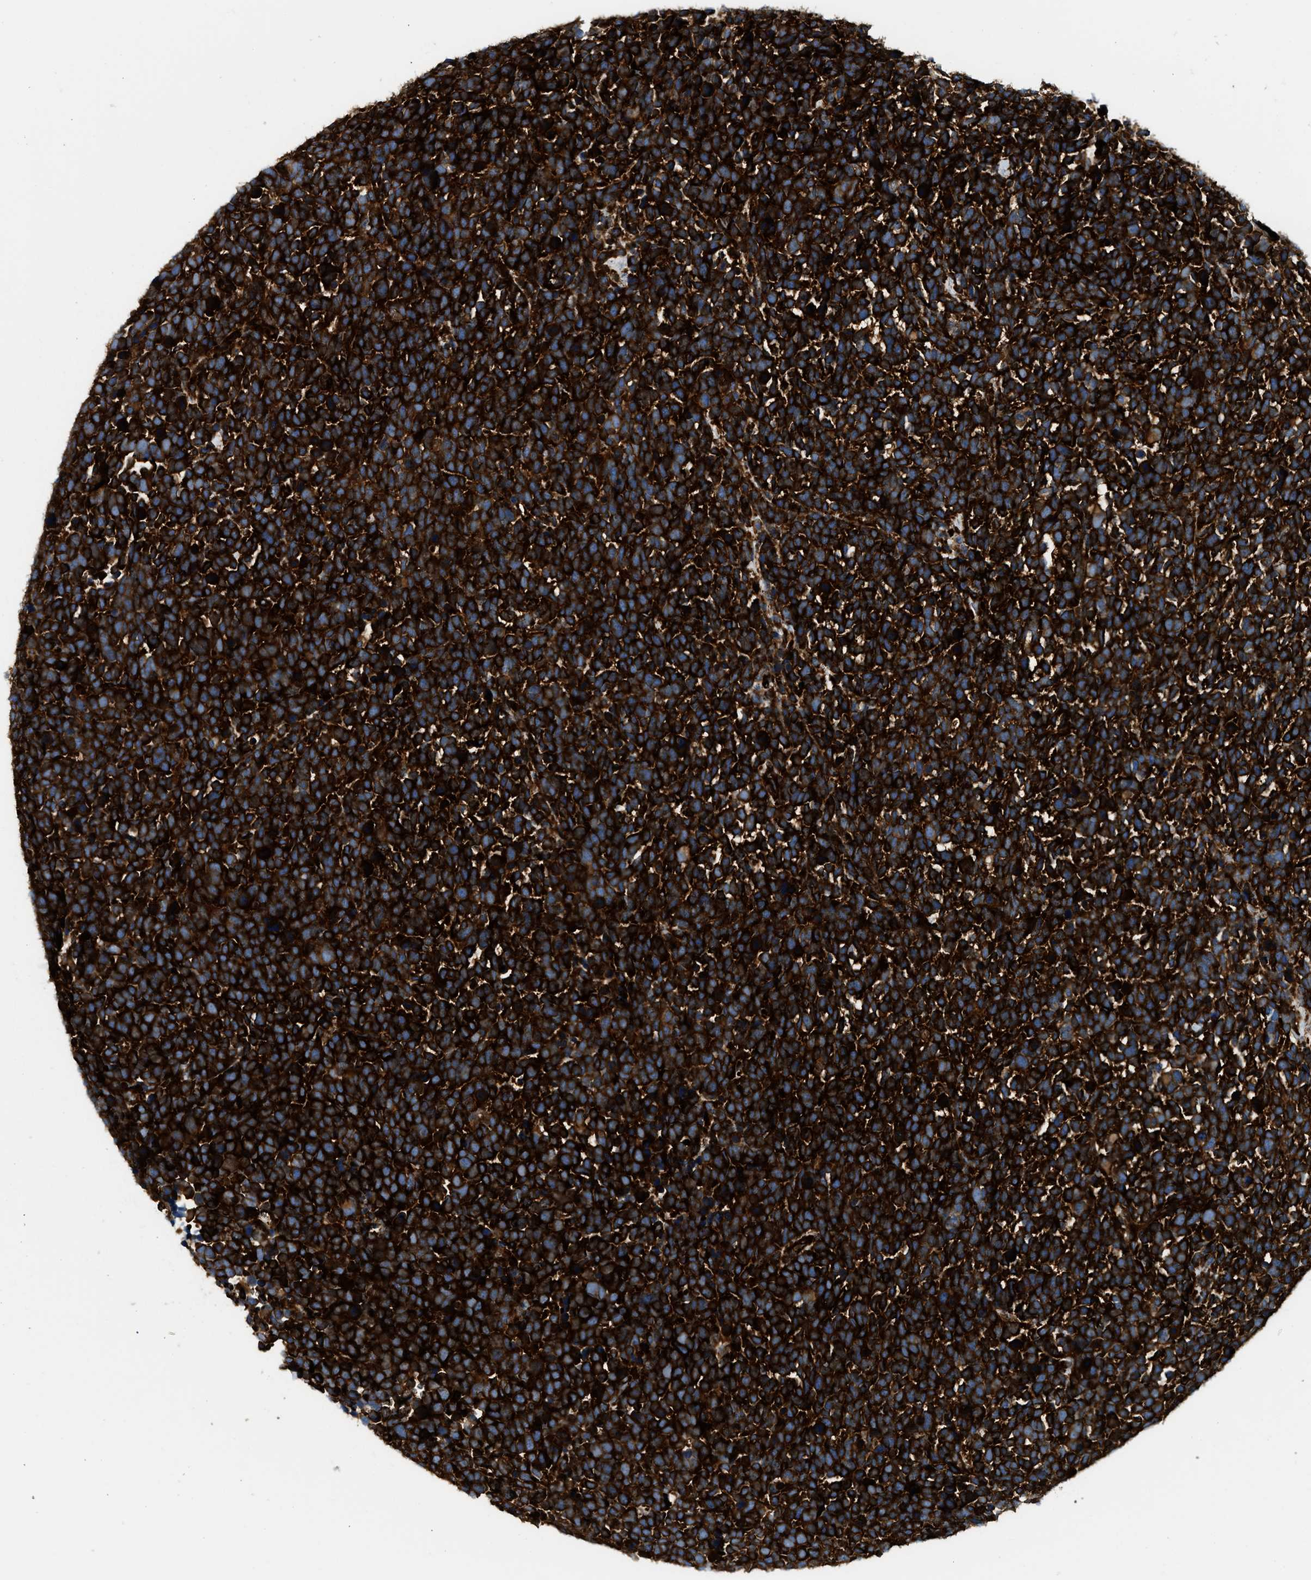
{"staining": {"intensity": "strong", "quantity": ">75%", "location": "cytoplasmic/membranous"}, "tissue": "urothelial cancer", "cell_type": "Tumor cells", "image_type": "cancer", "snomed": [{"axis": "morphology", "description": "Urothelial carcinoma, High grade"}, {"axis": "topography", "description": "Urinary bladder"}], "caption": "A micrograph showing strong cytoplasmic/membranous staining in approximately >75% of tumor cells in urothelial cancer, as visualized by brown immunohistochemical staining.", "gene": "HIP1", "patient": {"sex": "female", "age": 82}}